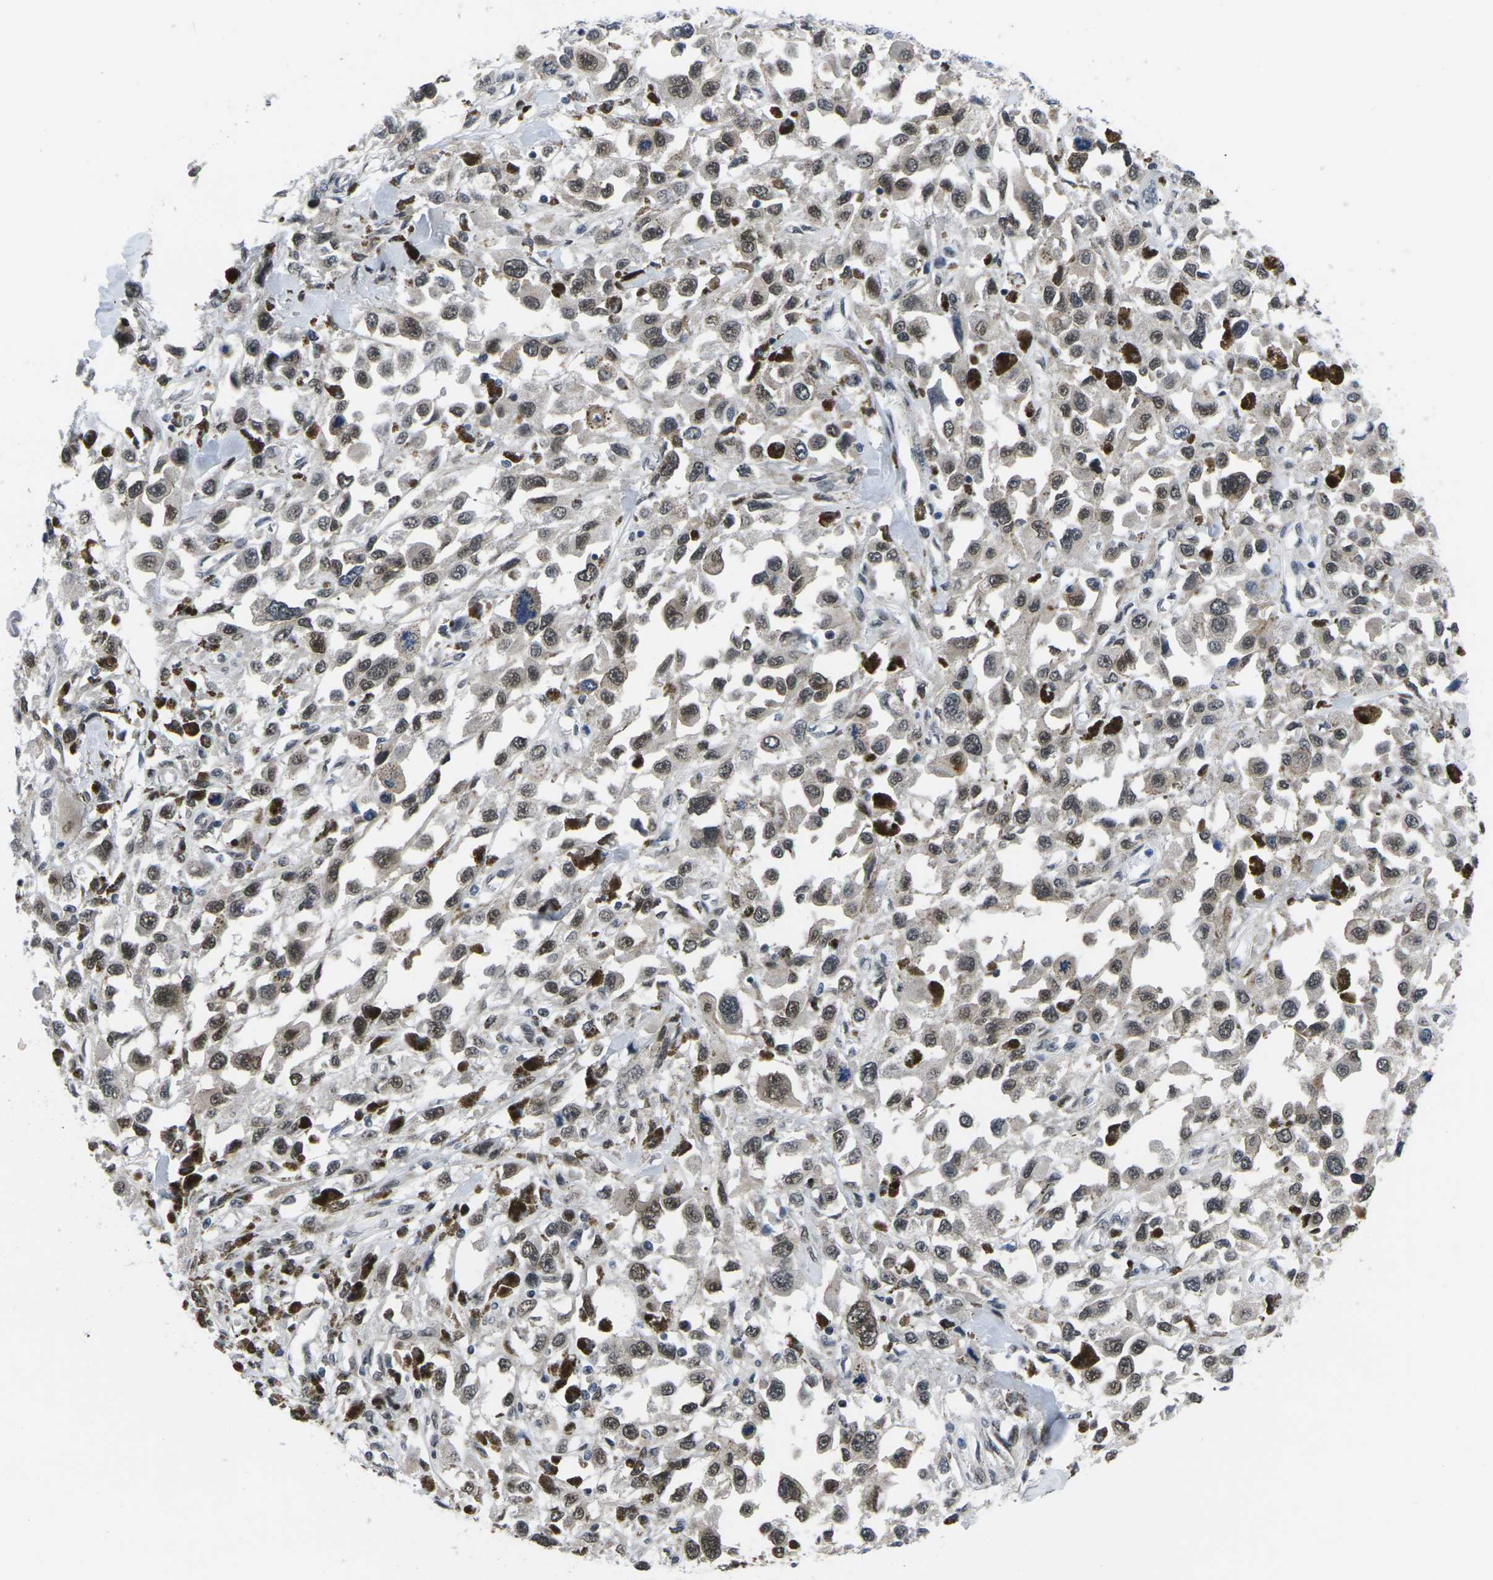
{"staining": {"intensity": "weak", "quantity": ">75%", "location": "nuclear"}, "tissue": "melanoma", "cell_type": "Tumor cells", "image_type": "cancer", "snomed": [{"axis": "morphology", "description": "Malignant melanoma, Metastatic site"}, {"axis": "topography", "description": "Lymph node"}], "caption": "Brown immunohistochemical staining in malignant melanoma (metastatic site) demonstrates weak nuclear staining in about >75% of tumor cells.", "gene": "RBM7", "patient": {"sex": "male", "age": 59}}